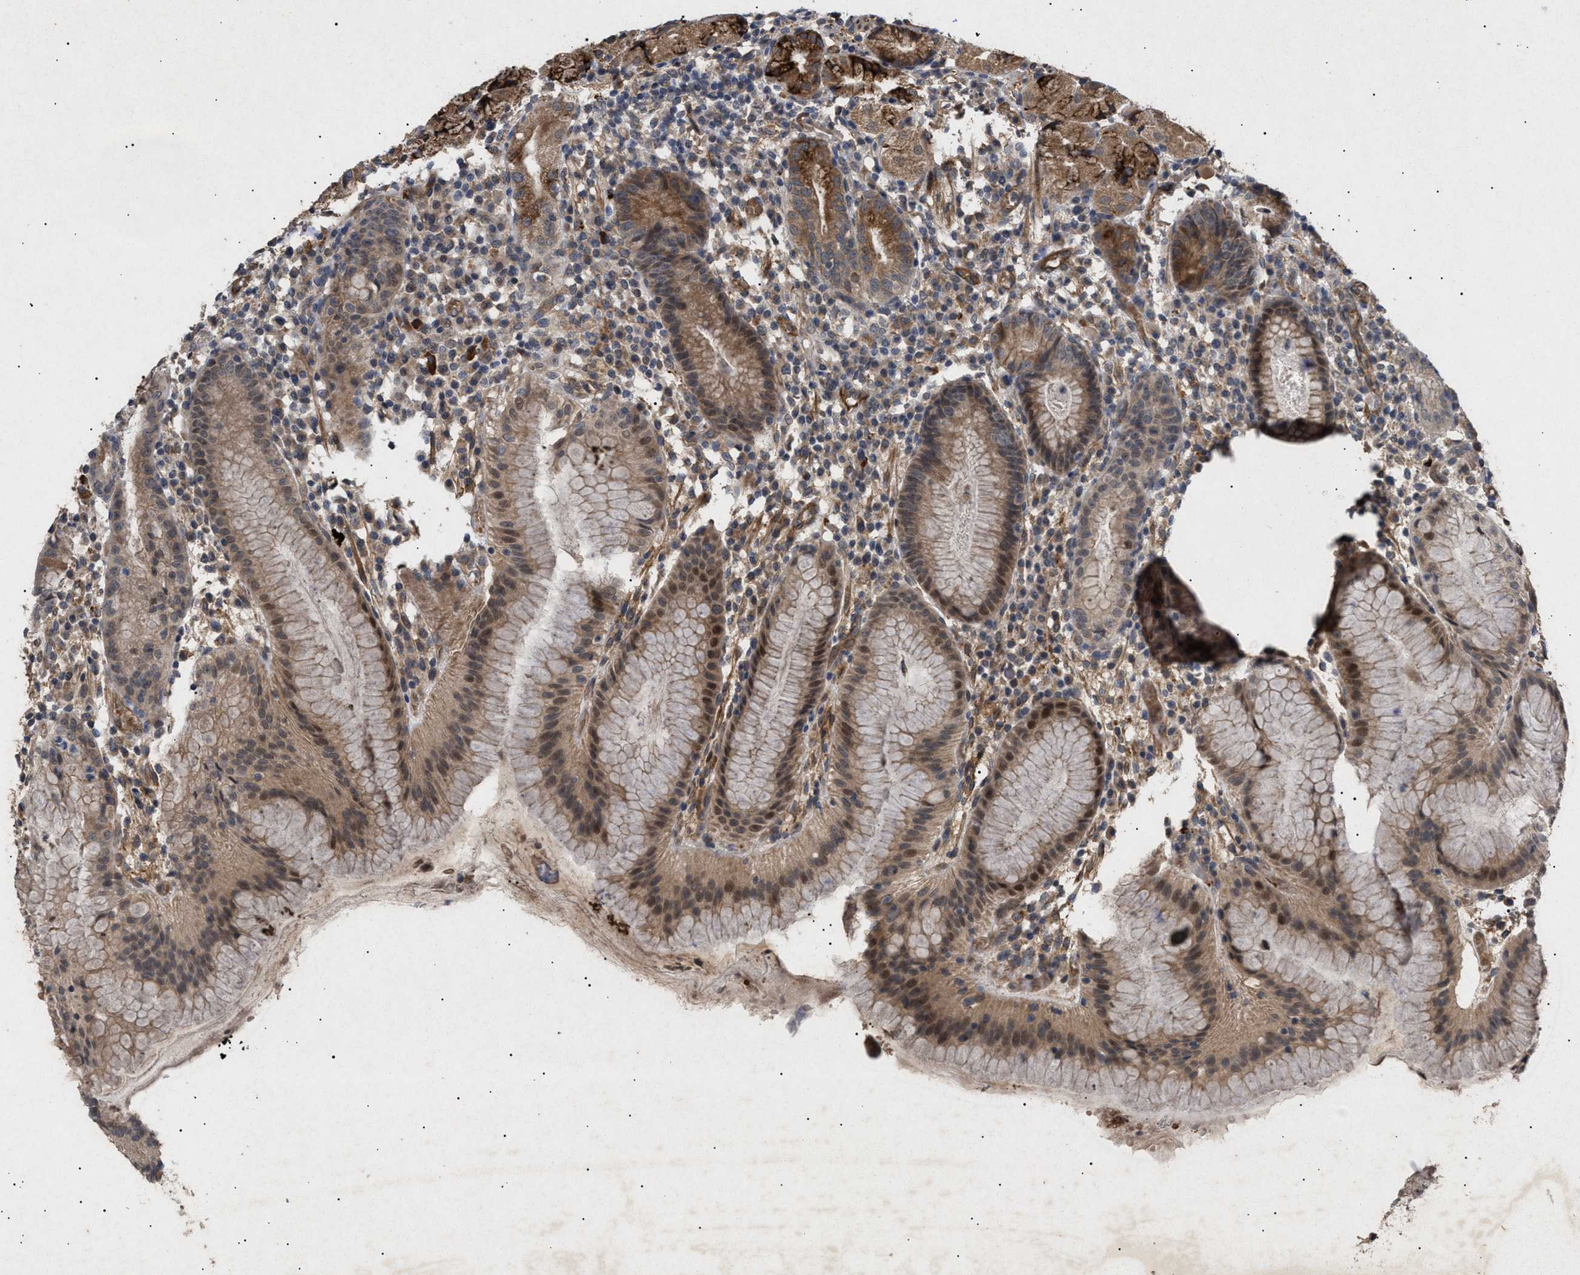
{"staining": {"intensity": "moderate", "quantity": "25%-75%", "location": "cytoplasmic/membranous"}, "tissue": "stomach", "cell_type": "Glandular cells", "image_type": "normal", "snomed": [{"axis": "morphology", "description": "Normal tissue, NOS"}, {"axis": "topography", "description": "Stomach"}, {"axis": "topography", "description": "Stomach, lower"}], "caption": "Protein staining displays moderate cytoplasmic/membranous expression in approximately 25%-75% of glandular cells in benign stomach. The protein of interest is shown in brown color, while the nuclei are stained blue.", "gene": "SIRT5", "patient": {"sex": "female", "age": 75}}